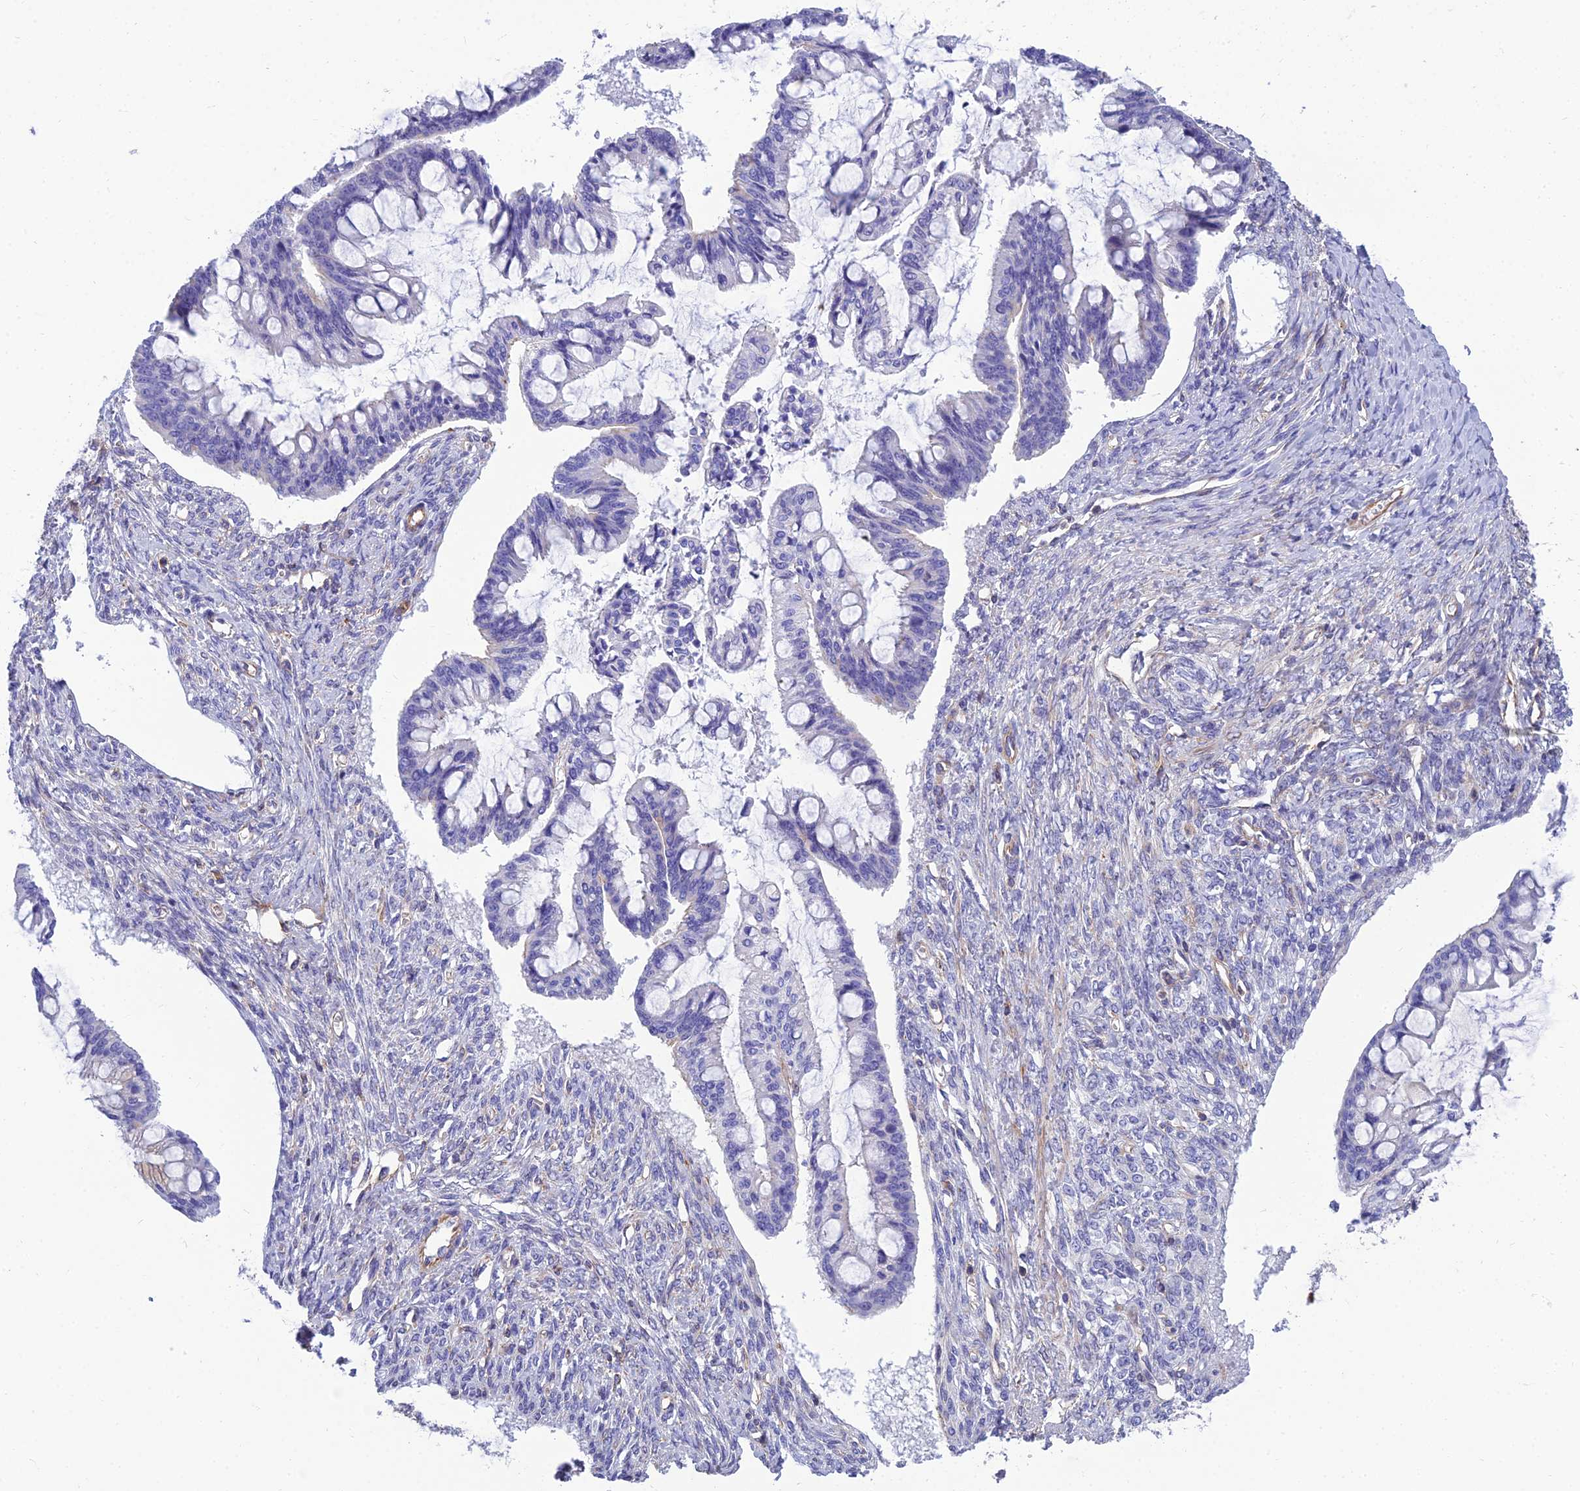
{"staining": {"intensity": "negative", "quantity": "none", "location": "none"}, "tissue": "ovarian cancer", "cell_type": "Tumor cells", "image_type": "cancer", "snomed": [{"axis": "morphology", "description": "Cystadenocarcinoma, mucinous, NOS"}, {"axis": "topography", "description": "Ovary"}], "caption": "Human ovarian cancer (mucinous cystadenocarcinoma) stained for a protein using immunohistochemistry (IHC) shows no positivity in tumor cells.", "gene": "PPP1R18", "patient": {"sex": "female", "age": 73}}